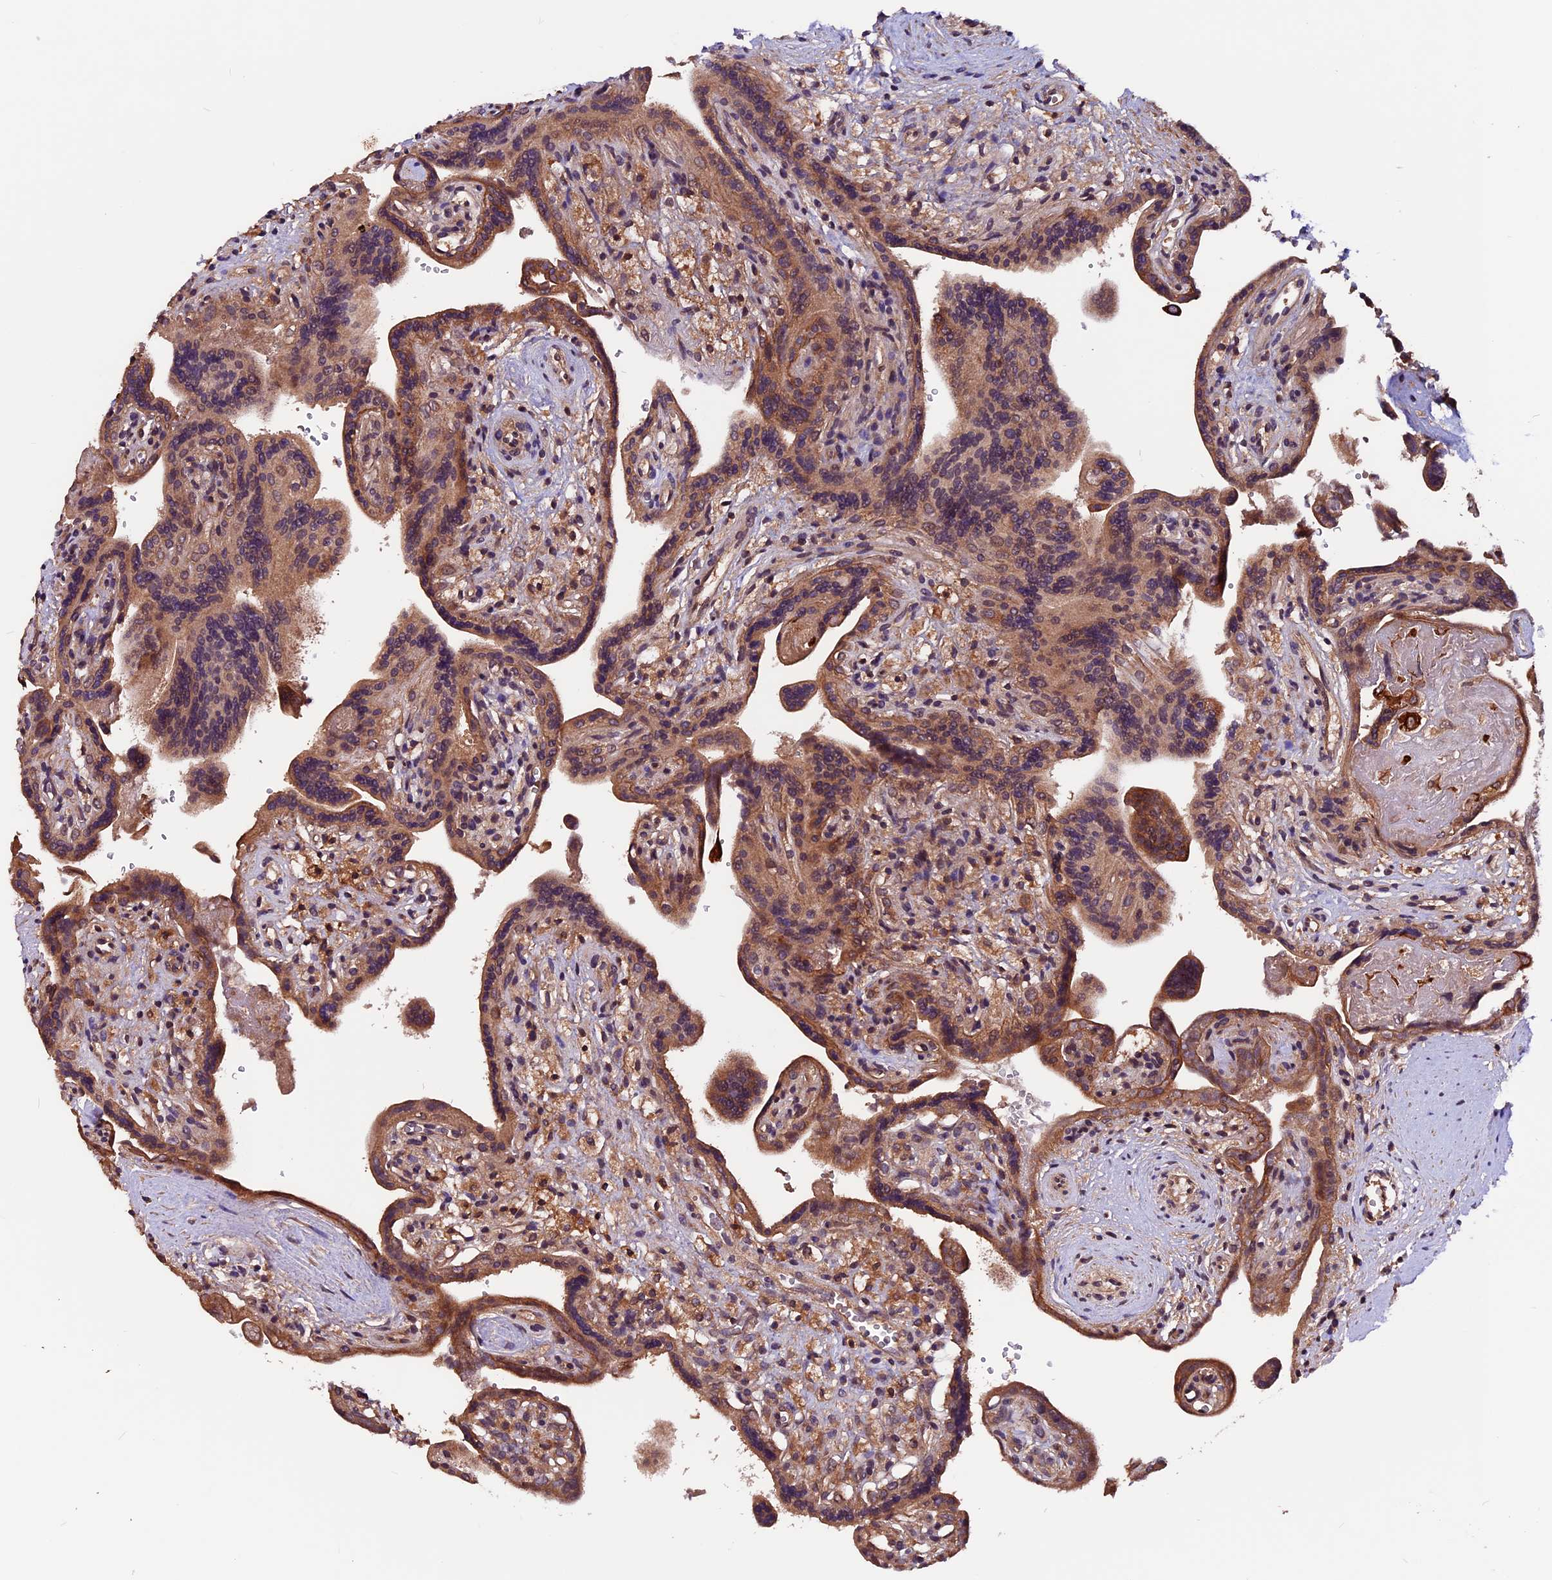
{"staining": {"intensity": "moderate", "quantity": ">75%", "location": "cytoplasmic/membranous"}, "tissue": "placenta", "cell_type": "Trophoblastic cells", "image_type": "normal", "snomed": [{"axis": "morphology", "description": "Normal tissue, NOS"}, {"axis": "topography", "description": "Placenta"}], "caption": "An immunohistochemistry (IHC) image of unremarkable tissue is shown. Protein staining in brown shows moderate cytoplasmic/membranous positivity in placenta within trophoblastic cells. Nuclei are stained in blue.", "gene": "ZNF598", "patient": {"sex": "female", "age": 37}}